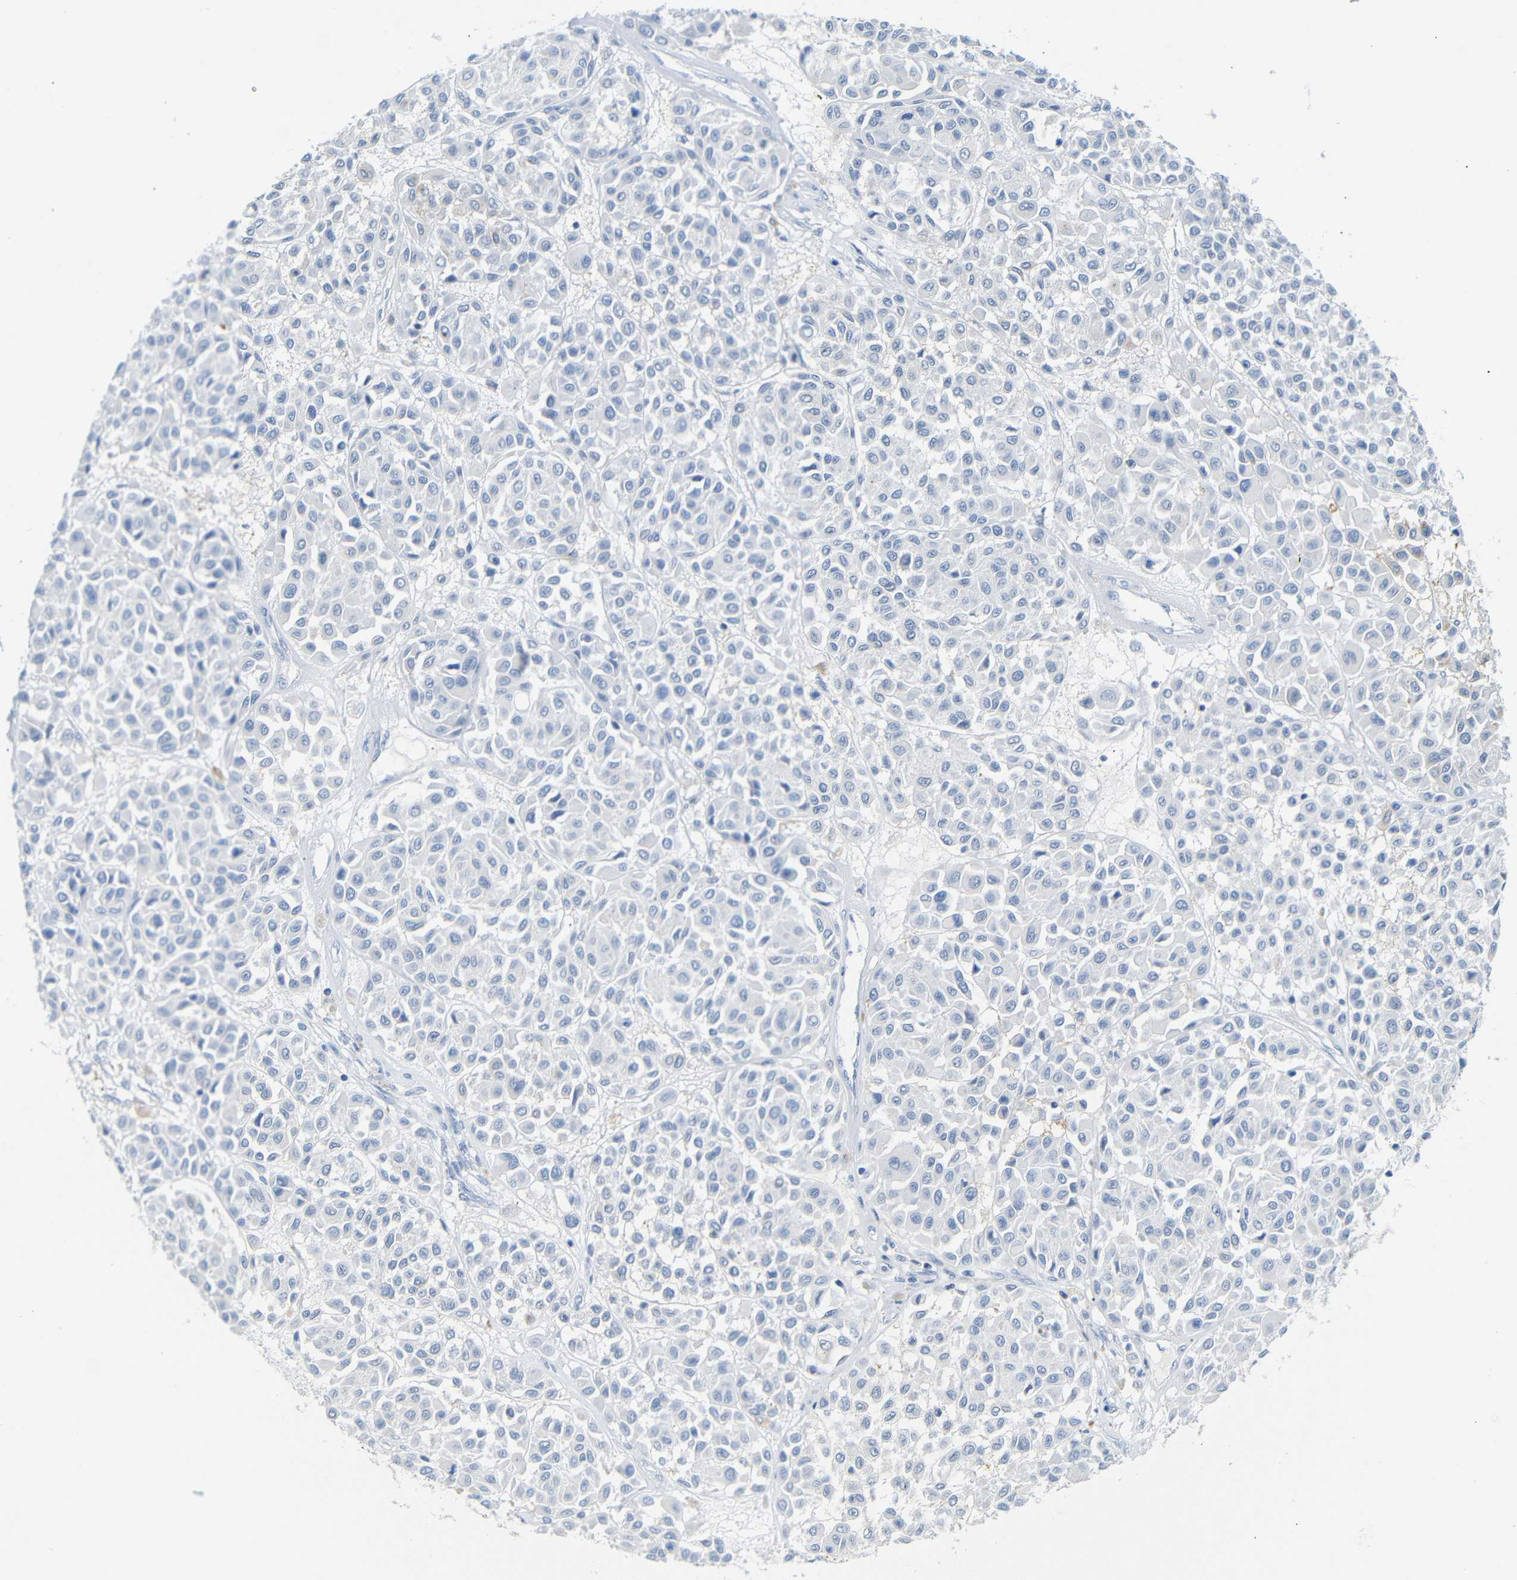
{"staining": {"intensity": "negative", "quantity": "none", "location": "none"}, "tissue": "melanoma", "cell_type": "Tumor cells", "image_type": "cancer", "snomed": [{"axis": "morphology", "description": "Malignant melanoma, Metastatic site"}, {"axis": "topography", "description": "Soft tissue"}], "caption": "The image reveals no significant staining in tumor cells of malignant melanoma (metastatic site).", "gene": "FCRL1", "patient": {"sex": "male", "age": 41}}